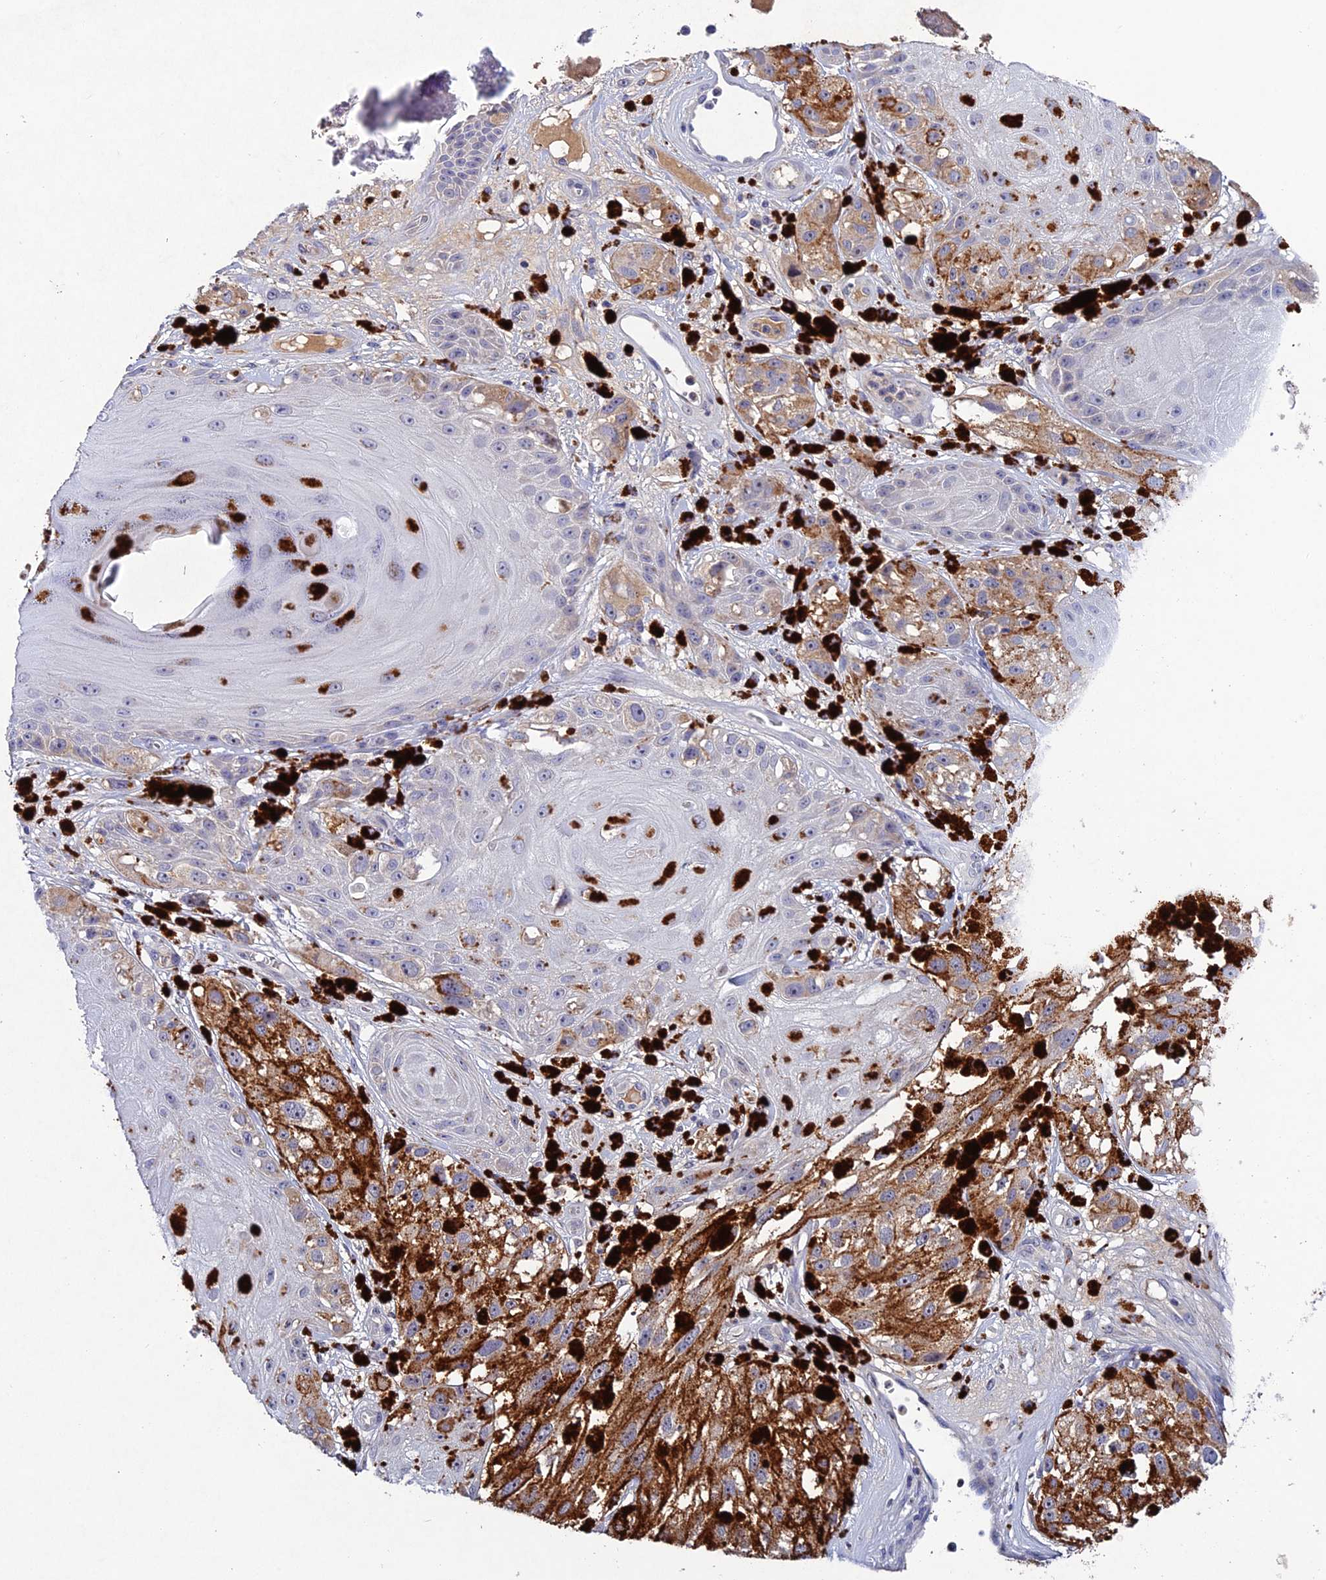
{"staining": {"intensity": "negative", "quantity": "none", "location": "none"}, "tissue": "melanoma", "cell_type": "Tumor cells", "image_type": "cancer", "snomed": [{"axis": "morphology", "description": "Malignant melanoma, NOS"}, {"axis": "topography", "description": "Skin"}], "caption": "The micrograph shows no staining of tumor cells in malignant melanoma.", "gene": "CHST5", "patient": {"sex": "male", "age": 88}}